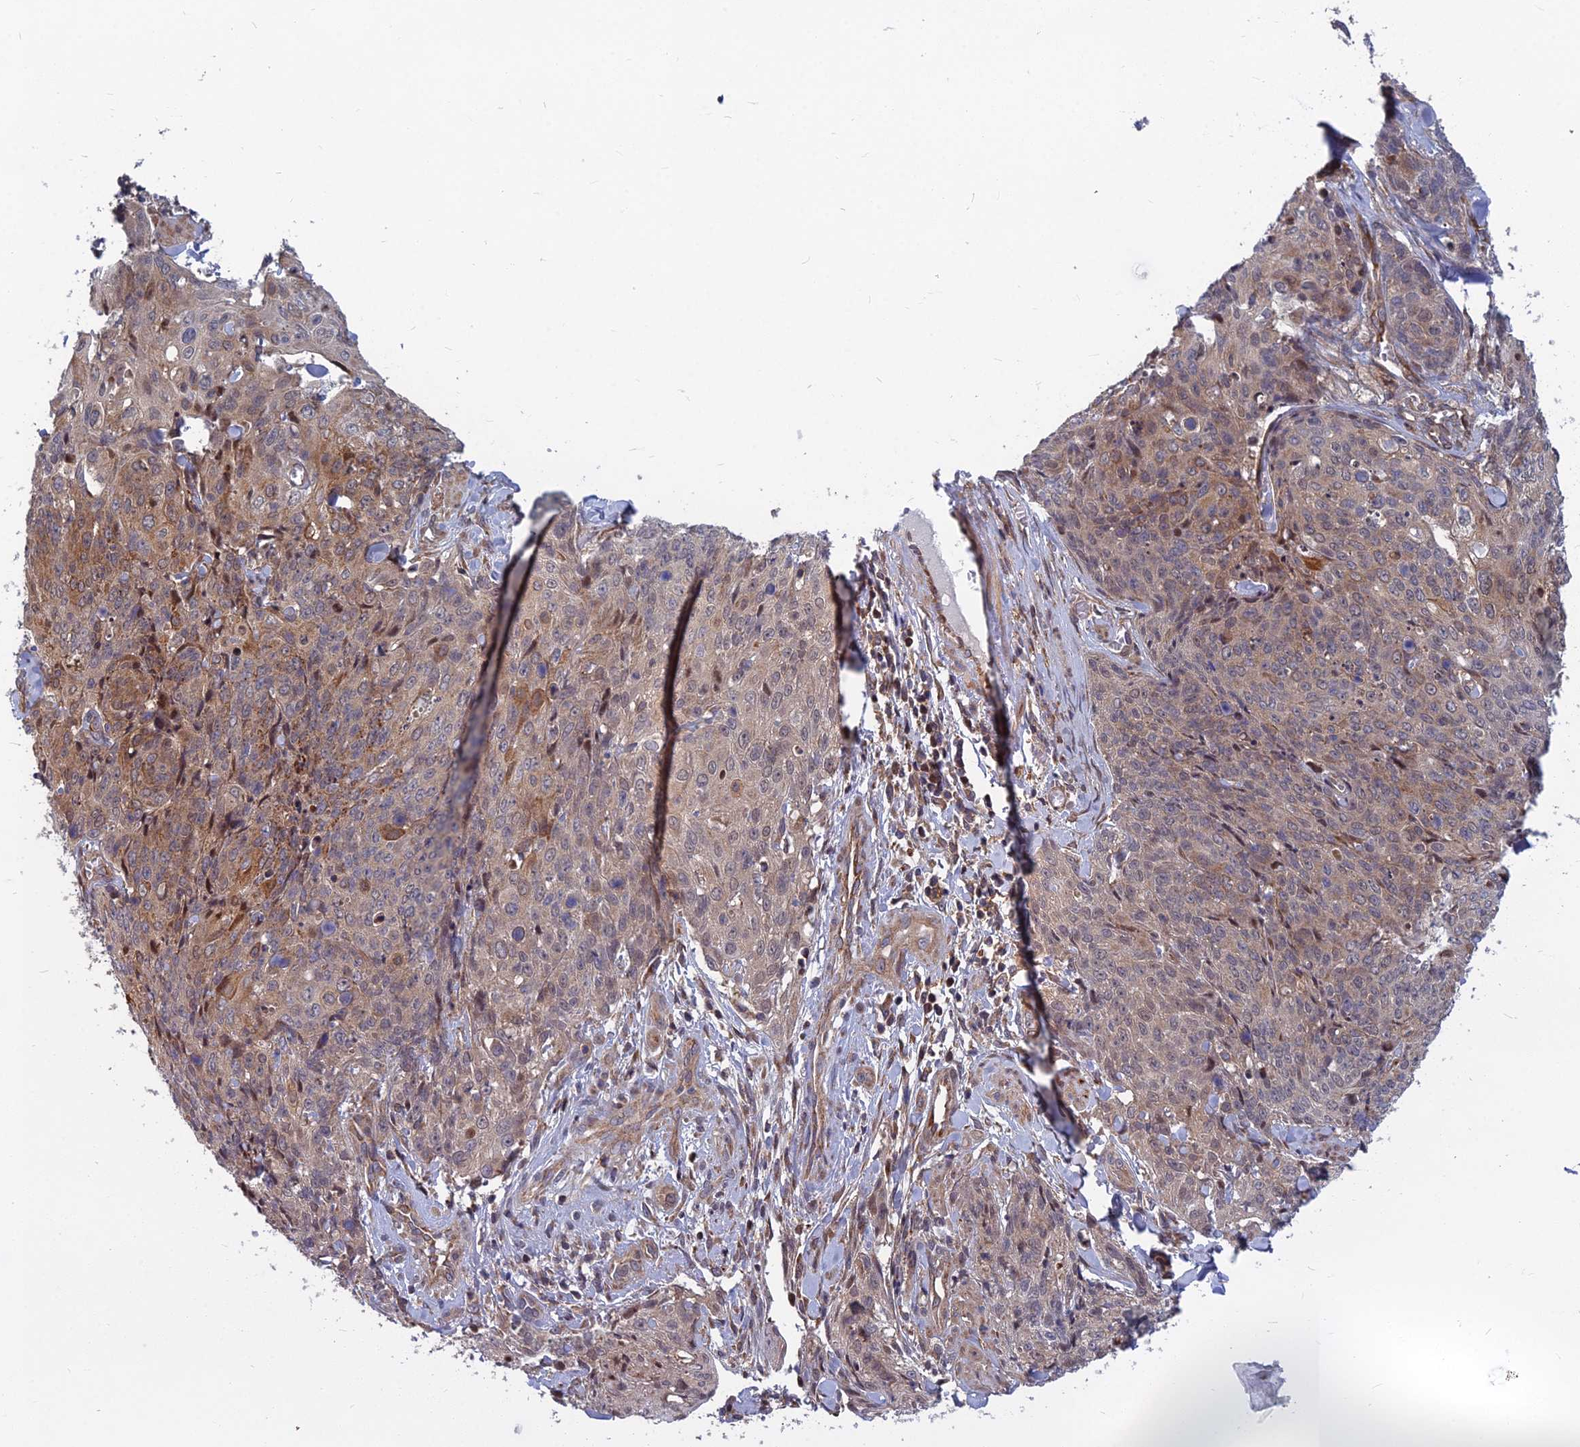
{"staining": {"intensity": "moderate", "quantity": "25%-75%", "location": "cytoplasmic/membranous"}, "tissue": "skin cancer", "cell_type": "Tumor cells", "image_type": "cancer", "snomed": [{"axis": "morphology", "description": "Squamous cell carcinoma, NOS"}, {"axis": "topography", "description": "Skin"}, {"axis": "topography", "description": "Vulva"}], "caption": "Immunohistochemistry (DAB) staining of human skin squamous cell carcinoma demonstrates moderate cytoplasmic/membranous protein staining in approximately 25%-75% of tumor cells.", "gene": "COMMD2", "patient": {"sex": "female", "age": 85}}